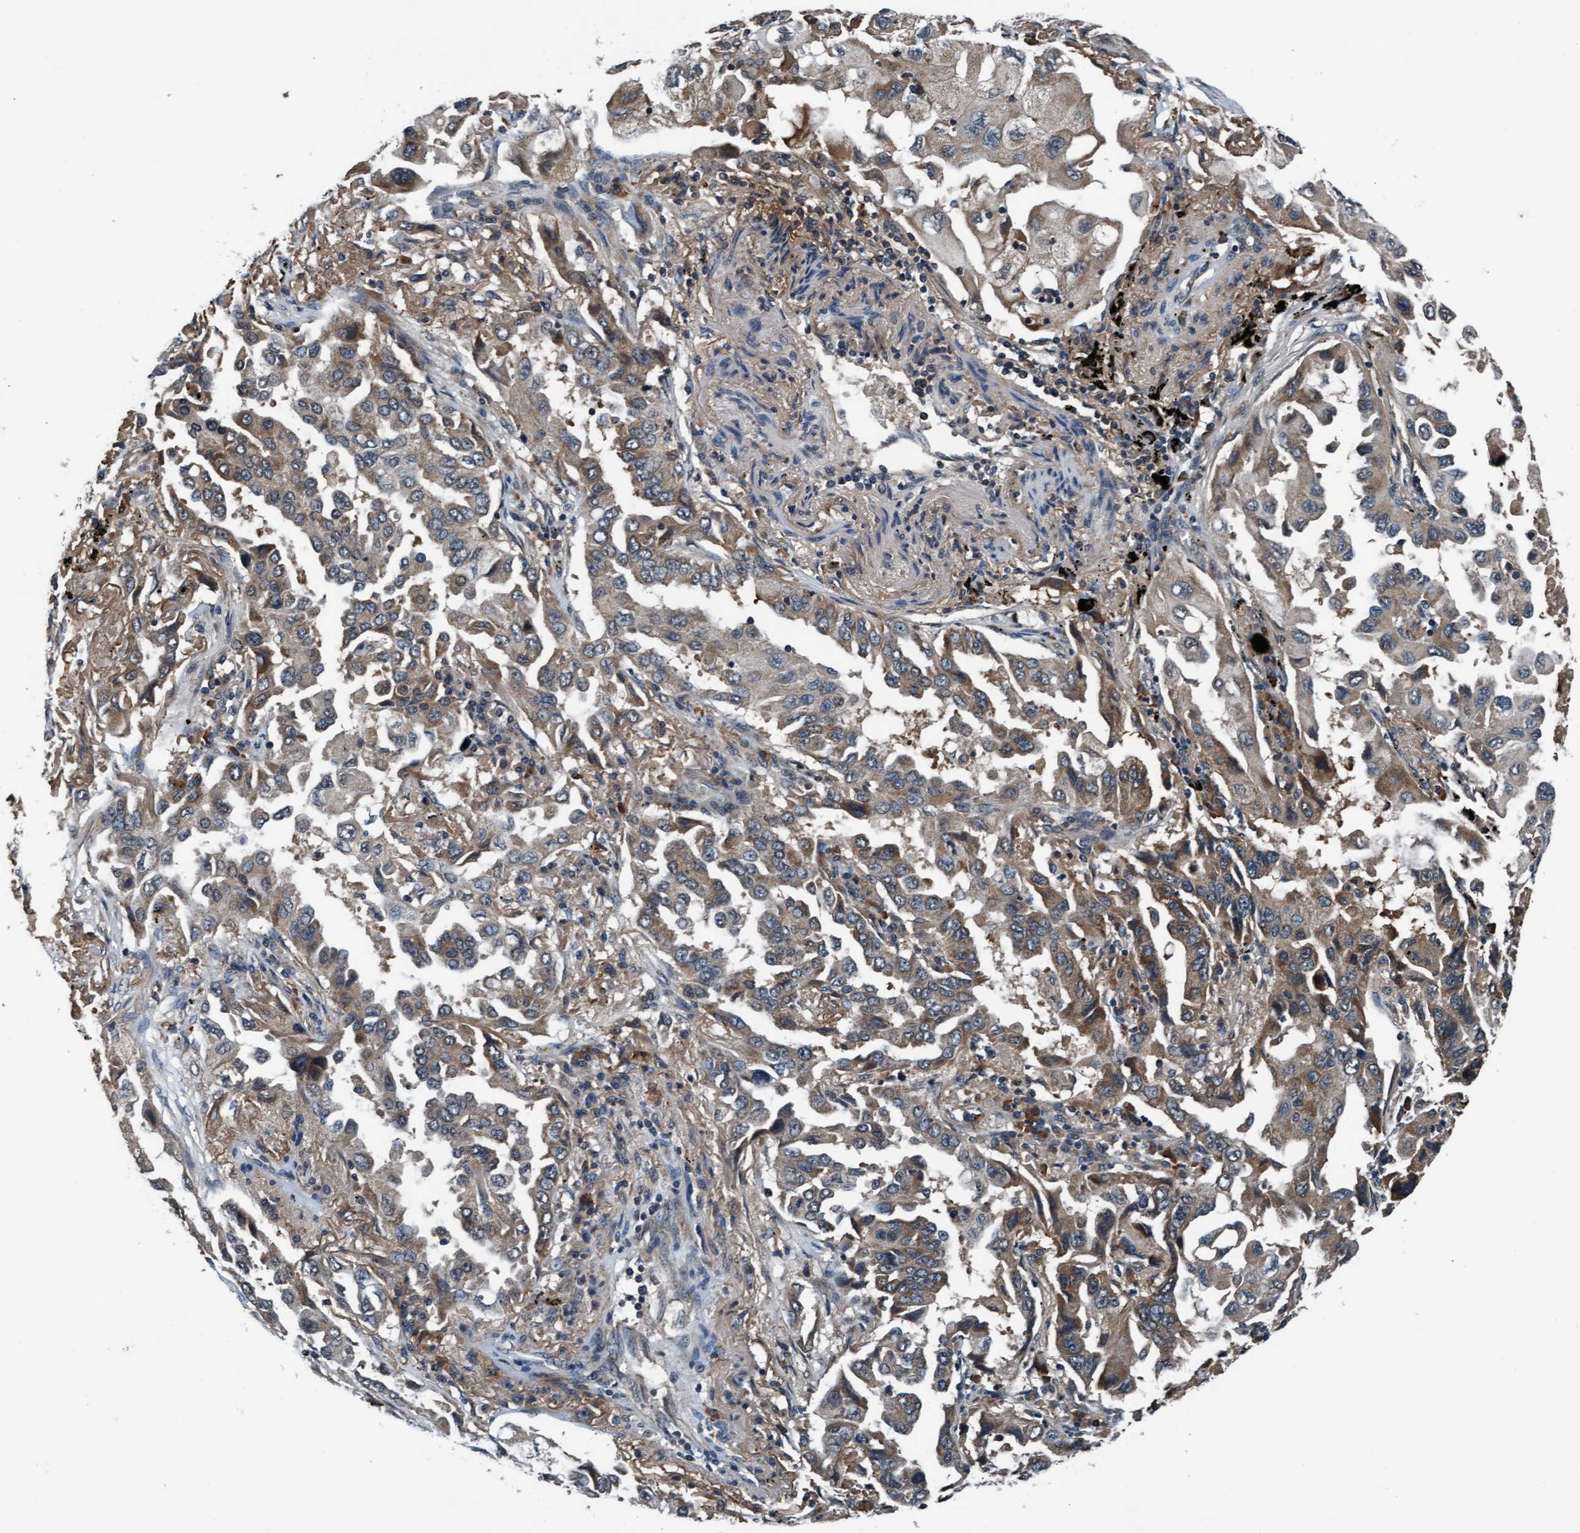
{"staining": {"intensity": "moderate", "quantity": ">75%", "location": "cytoplasmic/membranous"}, "tissue": "lung cancer", "cell_type": "Tumor cells", "image_type": "cancer", "snomed": [{"axis": "morphology", "description": "Adenocarcinoma, NOS"}, {"axis": "topography", "description": "Lung"}], "caption": "Human lung cancer (adenocarcinoma) stained for a protein (brown) exhibits moderate cytoplasmic/membranous positive expression in approximately >75% of tumor cells.", "gene": "WASF1", "patient": {"sex": "female", "age": 65}}